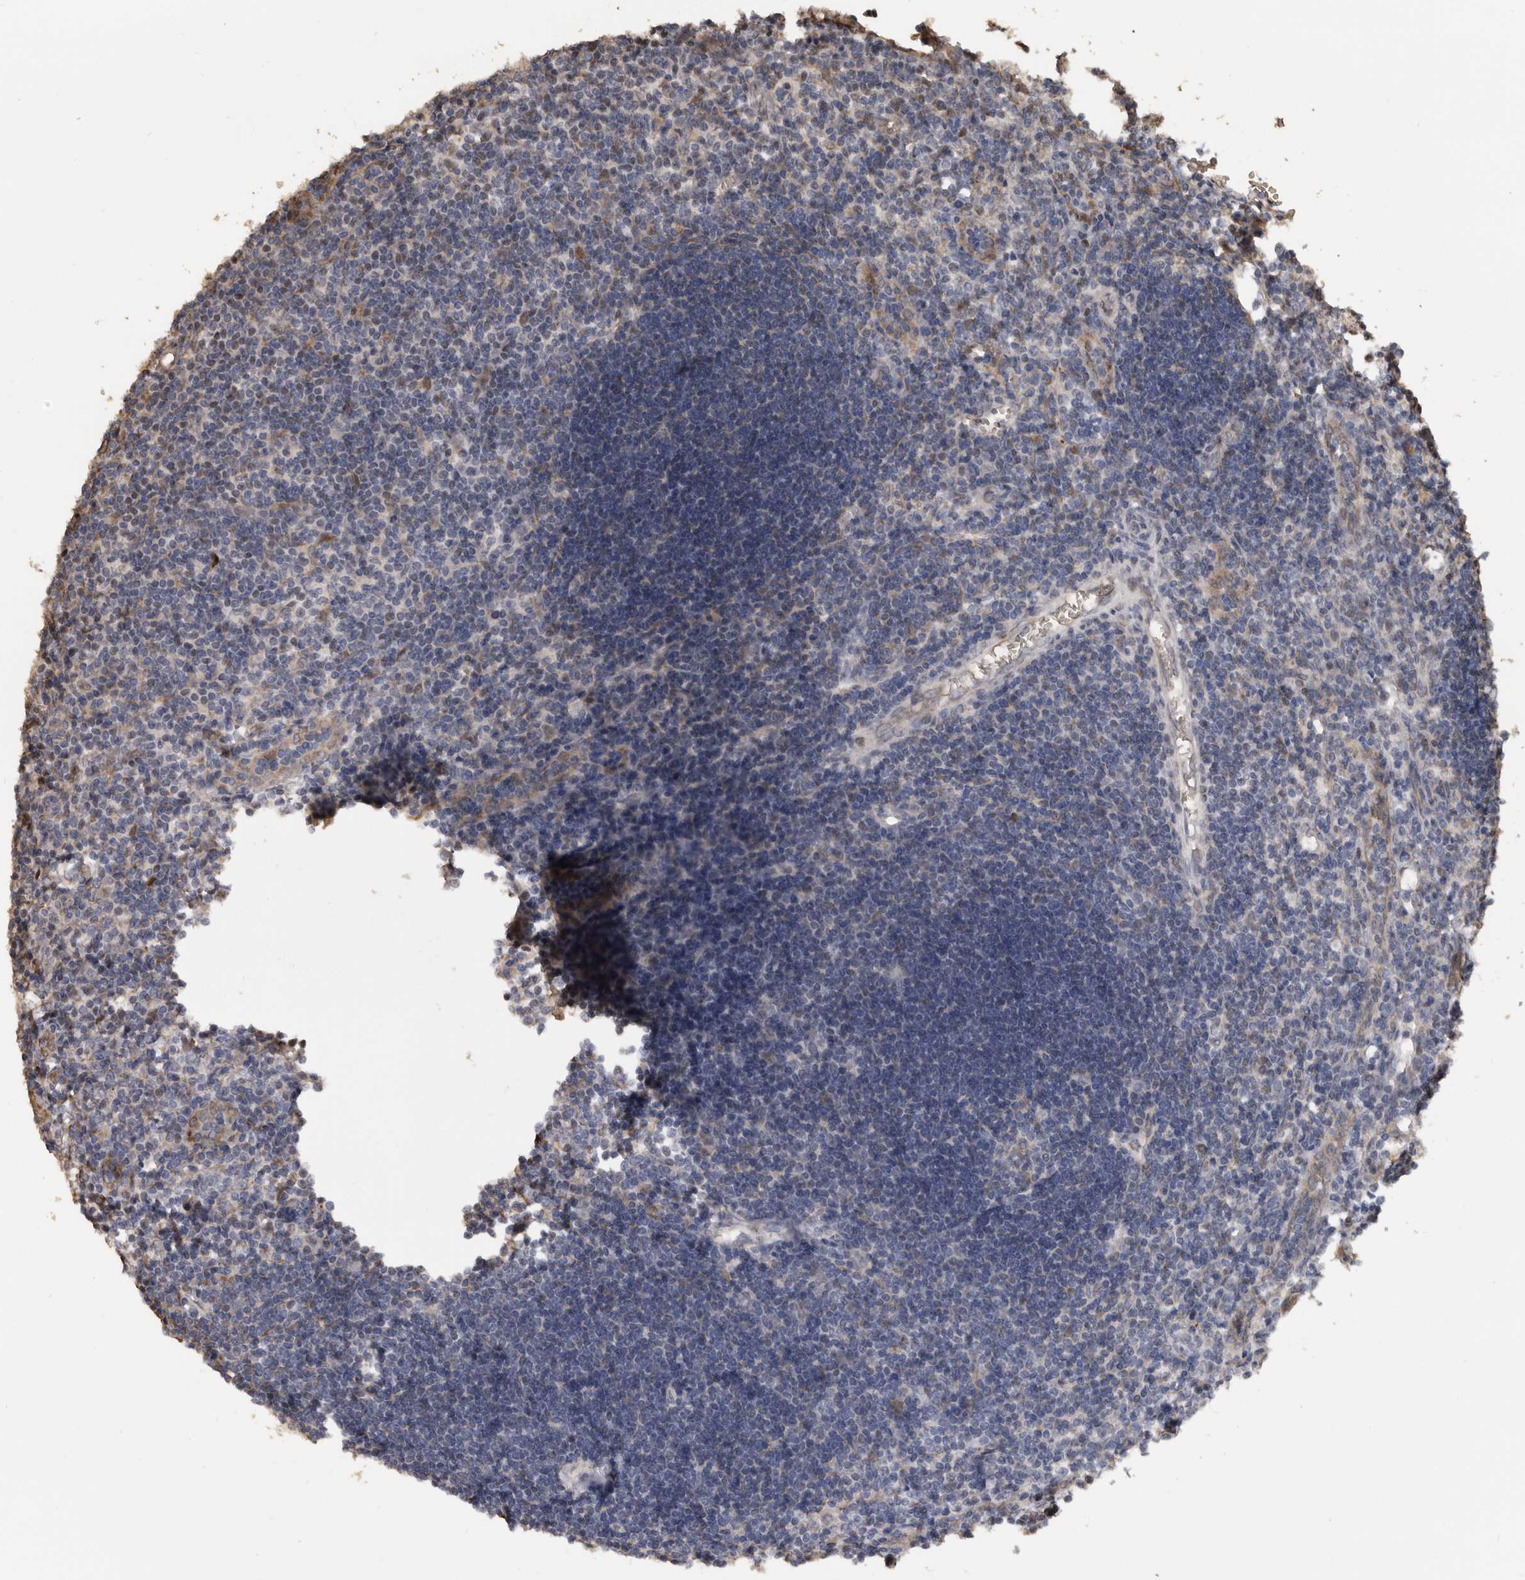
{"staining": {"intensity": "negative", "quantity": "none", "location": "none"}, "tissue": "lymph node", "cell_type": "Germinal center cells", "image_type": "normal", "snomed": [{"axis": "morphology", "description": "Normal tissue, NOS"}, {"axis": "morphology", "description": "Malignant melanoma, Metastatic site"}, {"axis": "topography", "description": "Lymph node"}], "caption": "Image shows no protein positivity in germinal center cells of benign lymph node.", "gene": "ENTREP1", "patient": {"sex": "male", "age": 41}}